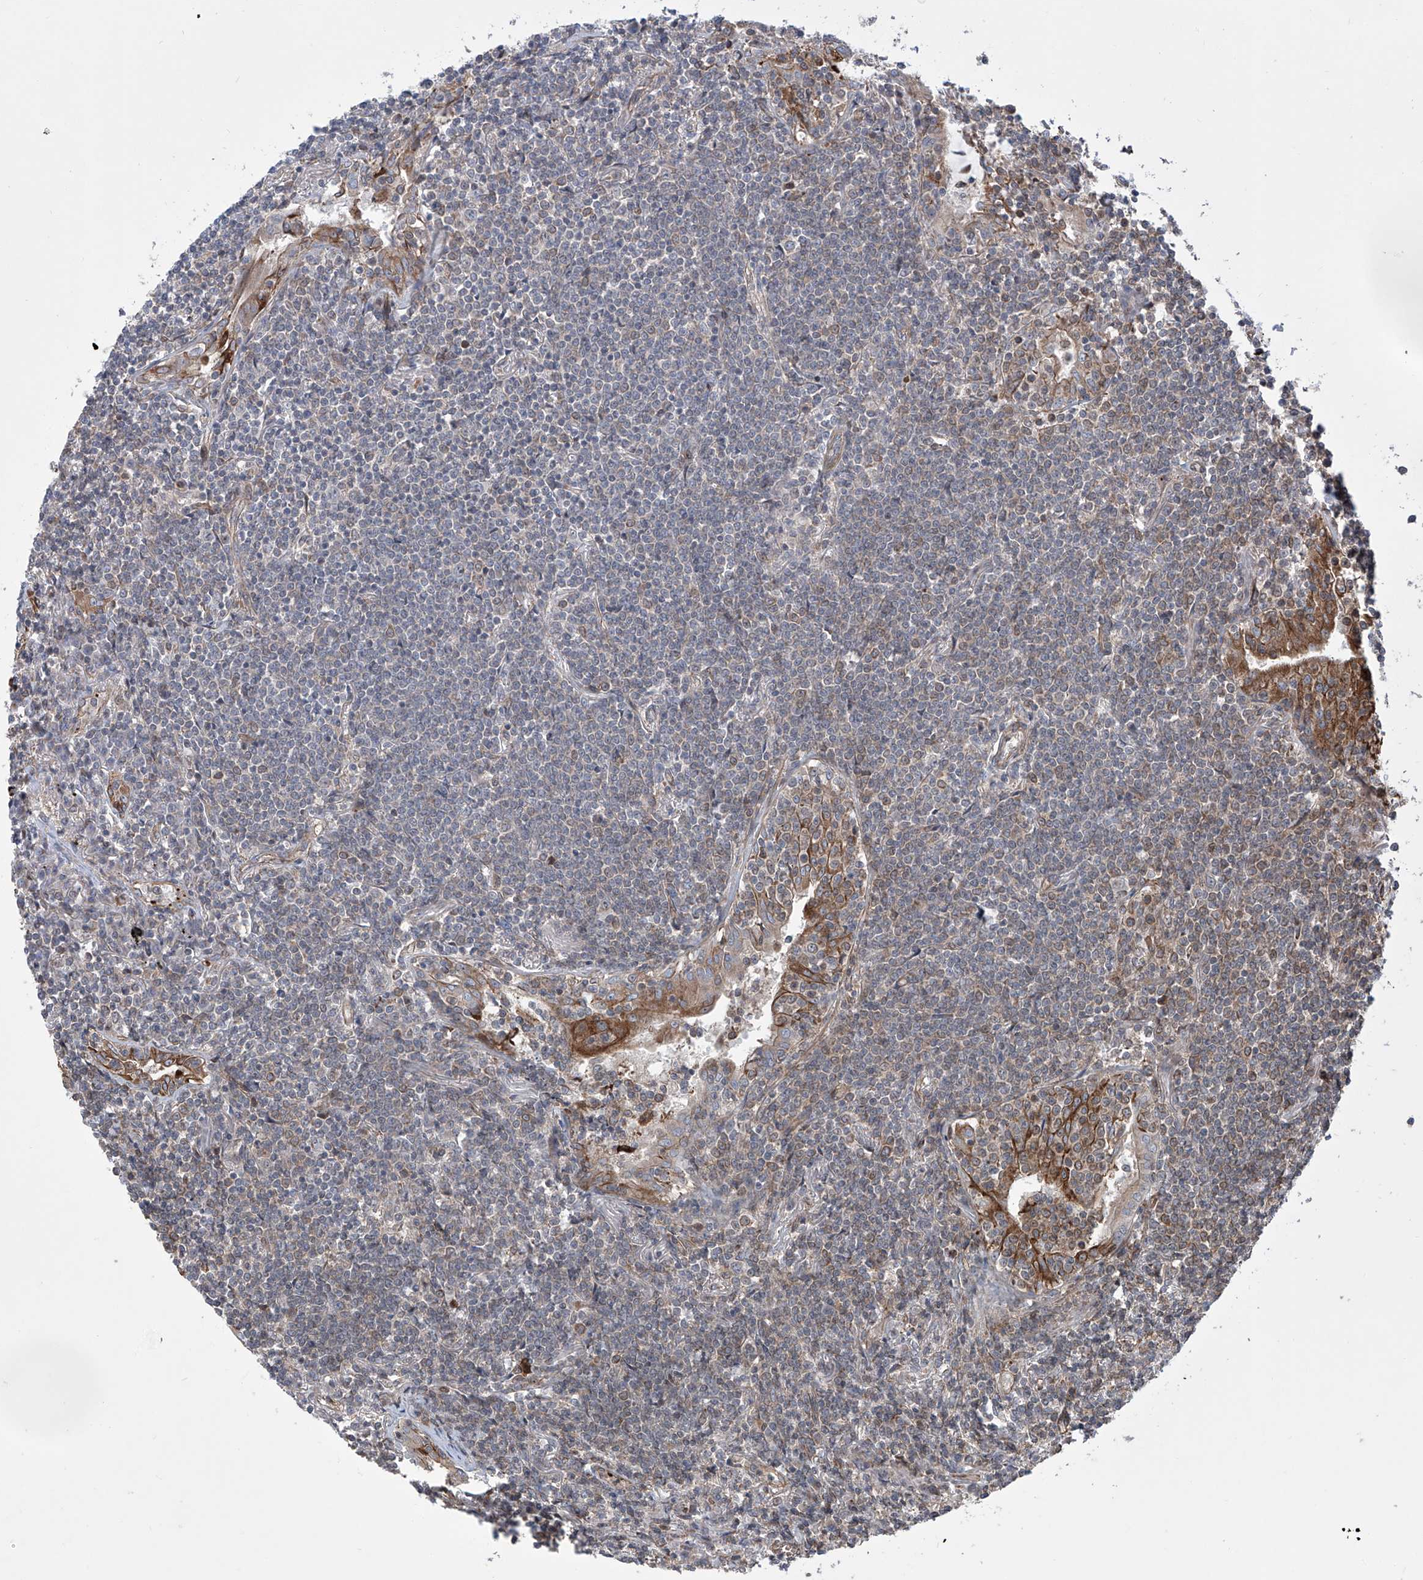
{"staining": {"intensity": "negative", "quantity": "none", "location": "none"}, "tissue": "lymphoma", "cell_type": "Tumor cells", "image_type": "cancer", "snomed": [{"axis": "morphology", "description": "Malignant lymphoma, non-Hodgkin's type, Low grade"}, {"axis": "topography", "description": "Lung"}], "caption": "Immunohistochemistry photomicrograph of human lymphoma stained for a protein (brown), which exhibits no positivity in tumor cells.", "gene": "APAF1", "patient": {"sex": "female", "age": 71}}